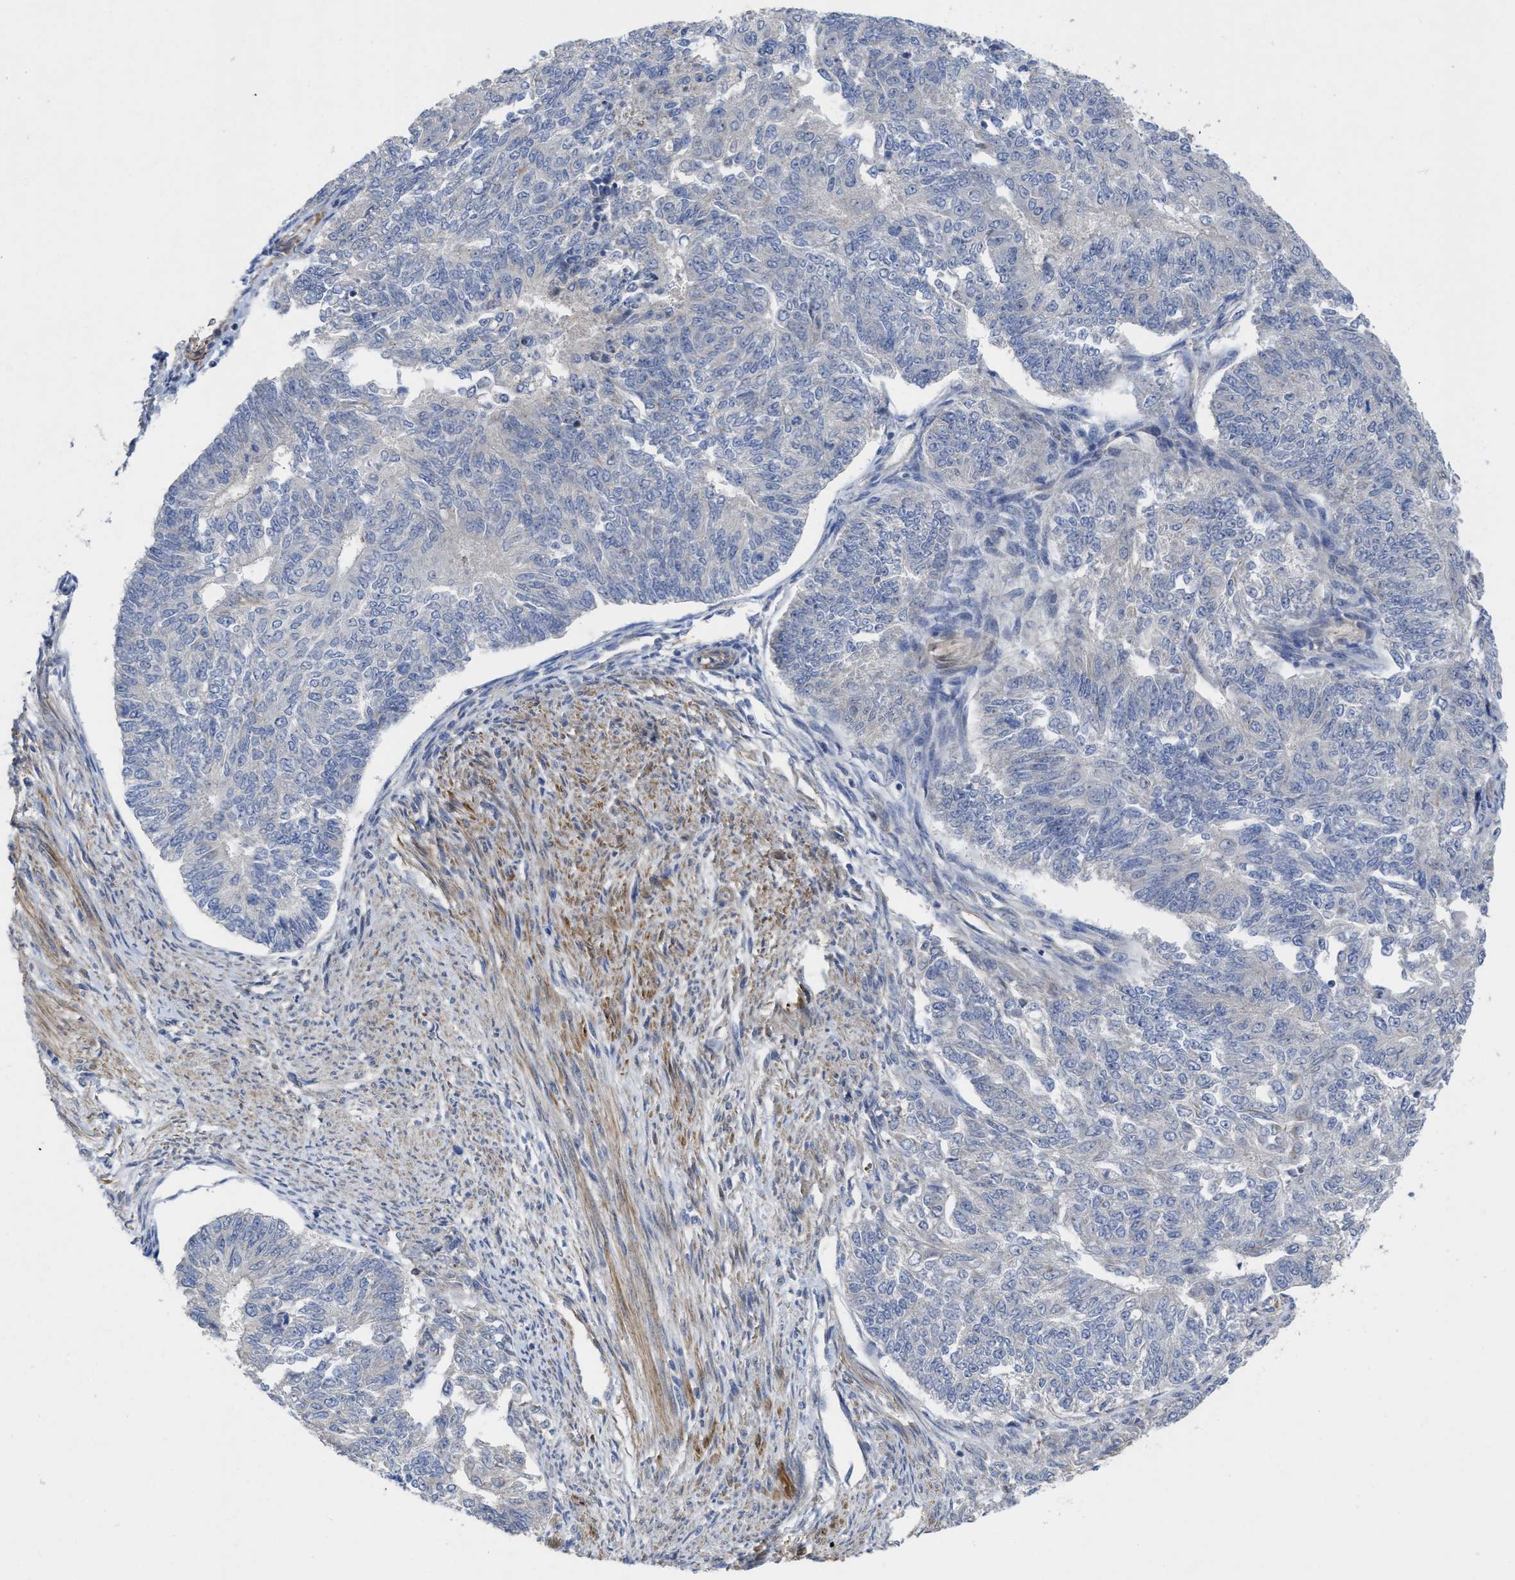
{"staining": {"intensity": "negative", "quantity": "none", "location": "none"}, "tissue": "endometrial cancer", "cell_type": "Tumor cells", "image_type": "cancer", "snomed": [{"axis": "morphology", "description": "Adenocarcinoma, NOS"}, {"axis": "topography", "description": "Endometrium"}], "caption": "An immunohistochemistry histopathology image of endometrial cancer (adenocarcinoma) is shown. There is no staining in tumor cells of endometrial cancer (adenocarcinoma). (DAB IHC with hematoxylin counter stain).", "gene": "ARHGEF26", "patient": {"sex": "female", "age": 32}}